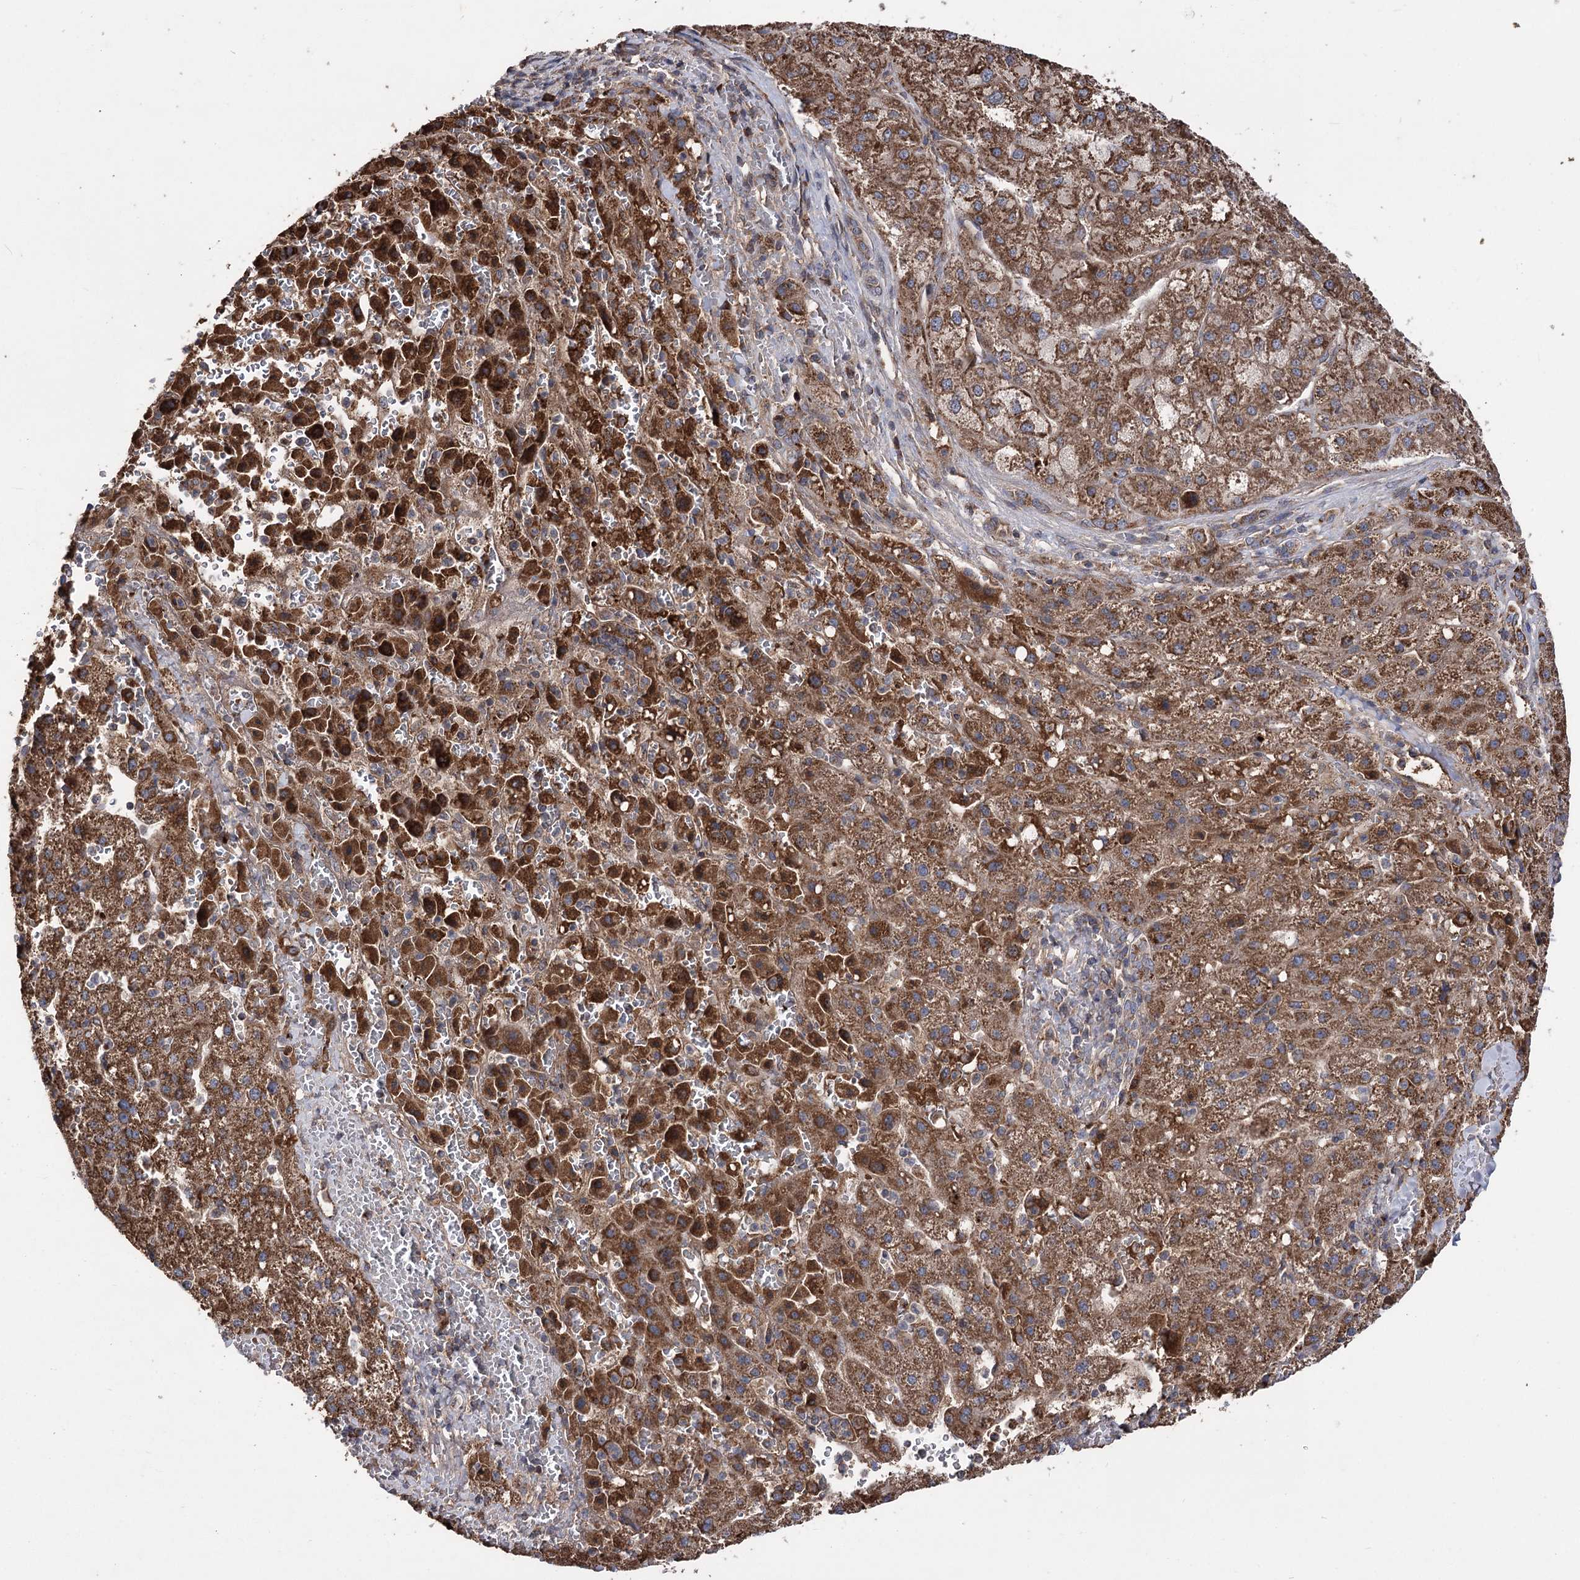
{"staining": {"intensity": "strong", "quantity": ">75%", "location": "cytoplasmic/membranous"}, "tissue": "liver cancer", "cell_type": "Tumor cells", "image_type": "cancer", "snomed": [{"axis": "morphology", "description": "Carcinoma, Hepatocellular, NOS"}, {"axis": "topography", "description": "Liver"}], "caption": "This is a micrograph of immunohistochemistry staining of liver cancer, which shows strong expression in the cytoplasmic/membranous of tumor cells.", "gene": "RASSF3", "patient": {"sex": "male", "age": 57}}